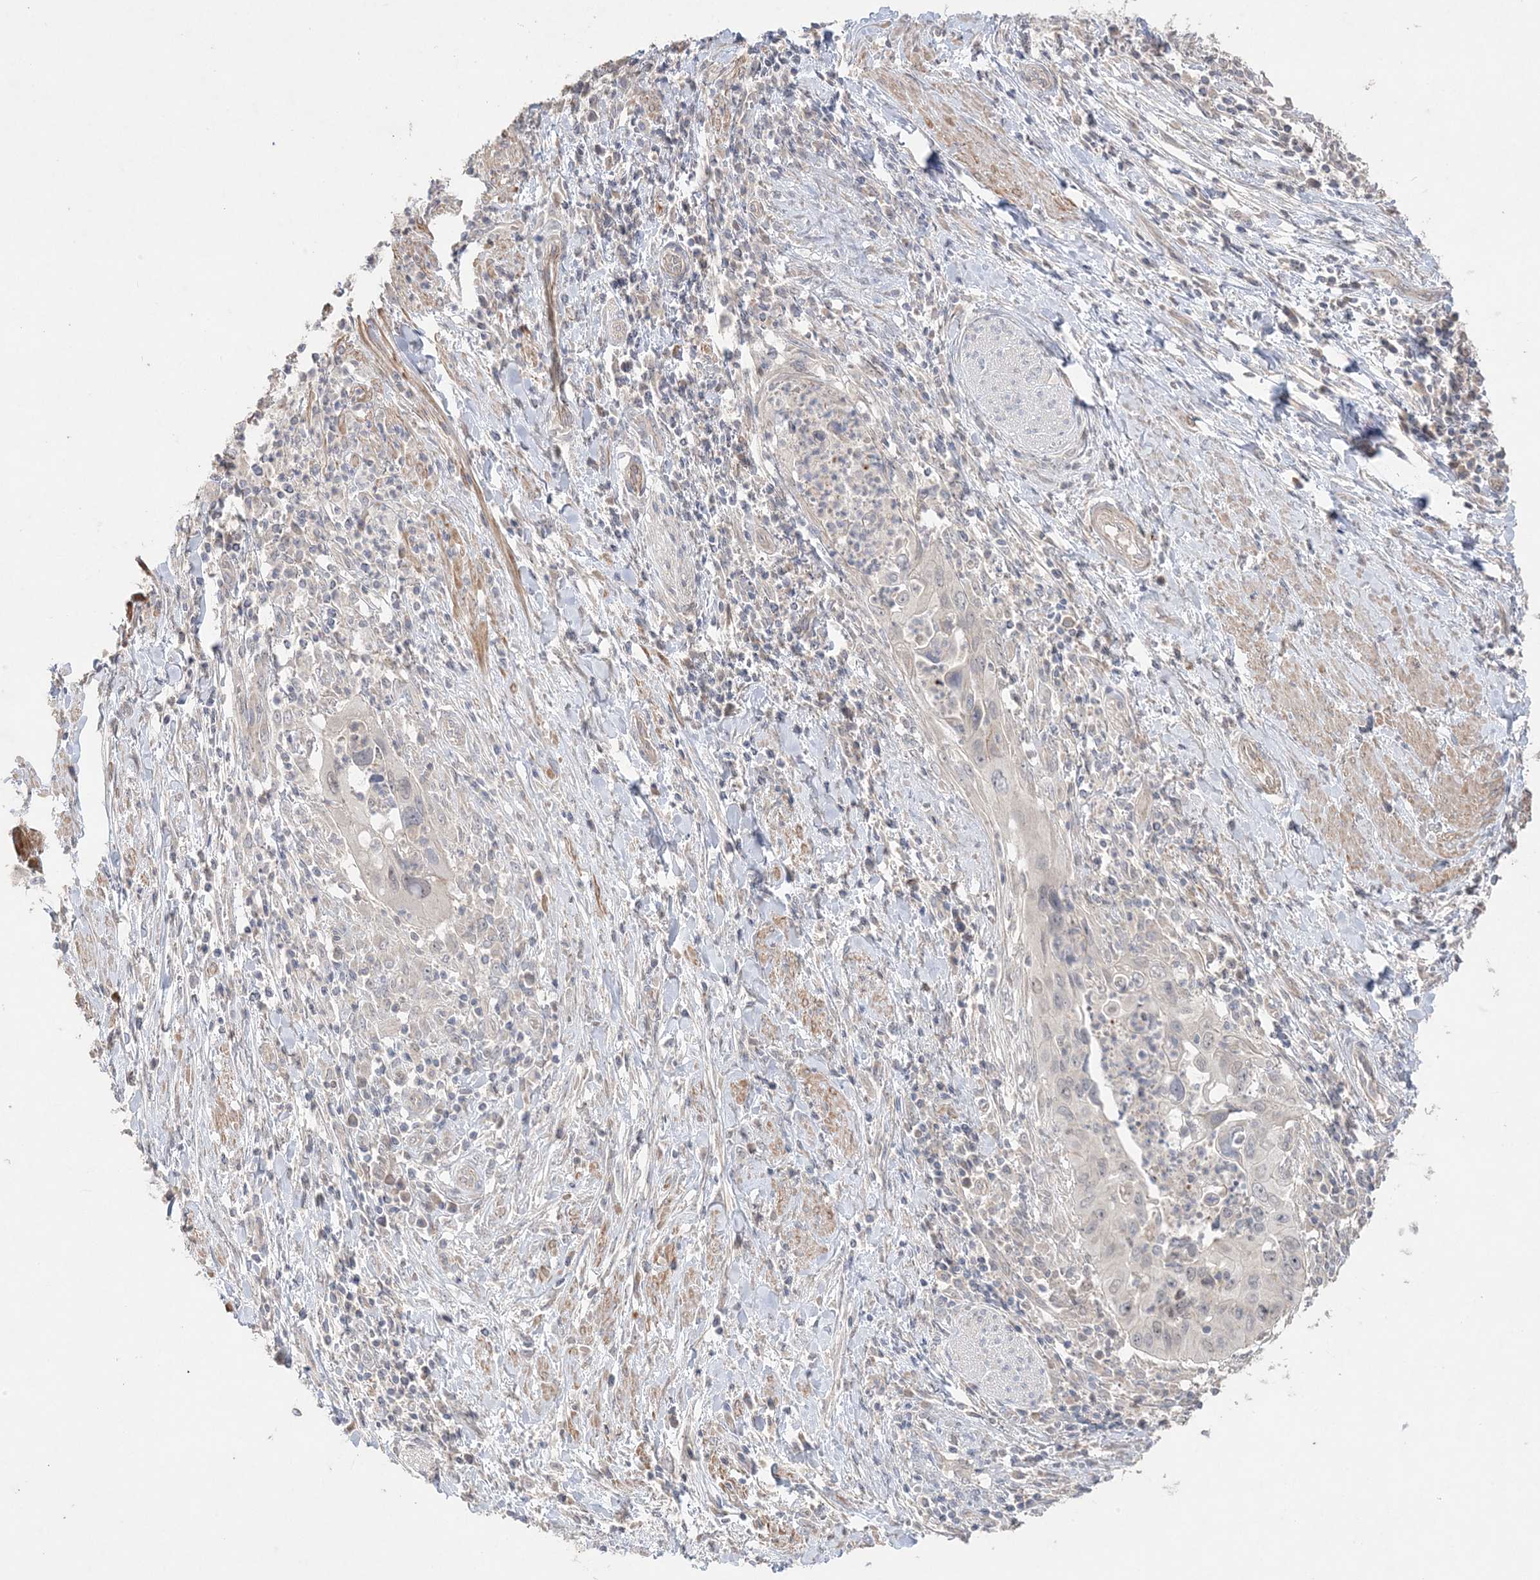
{"staining": {"intensity": "negative", "quantity": "none", "location": "none"}, "tissue": "cervical cancer", "cell_type": "Tumor cells", "image_type": "cancer", "snomed": [{"axis": "morphology", "description": "Squamous cell carcinoma, NOS"}, {"axis": "topography", "description": "Cervix"}], "caption": "IHC of human squamous cell carcinoma (cervical) exhibits no staining in tumor cells.", "gene": "SH3BP4", "patient": {"sex": "female", "age": 38}}